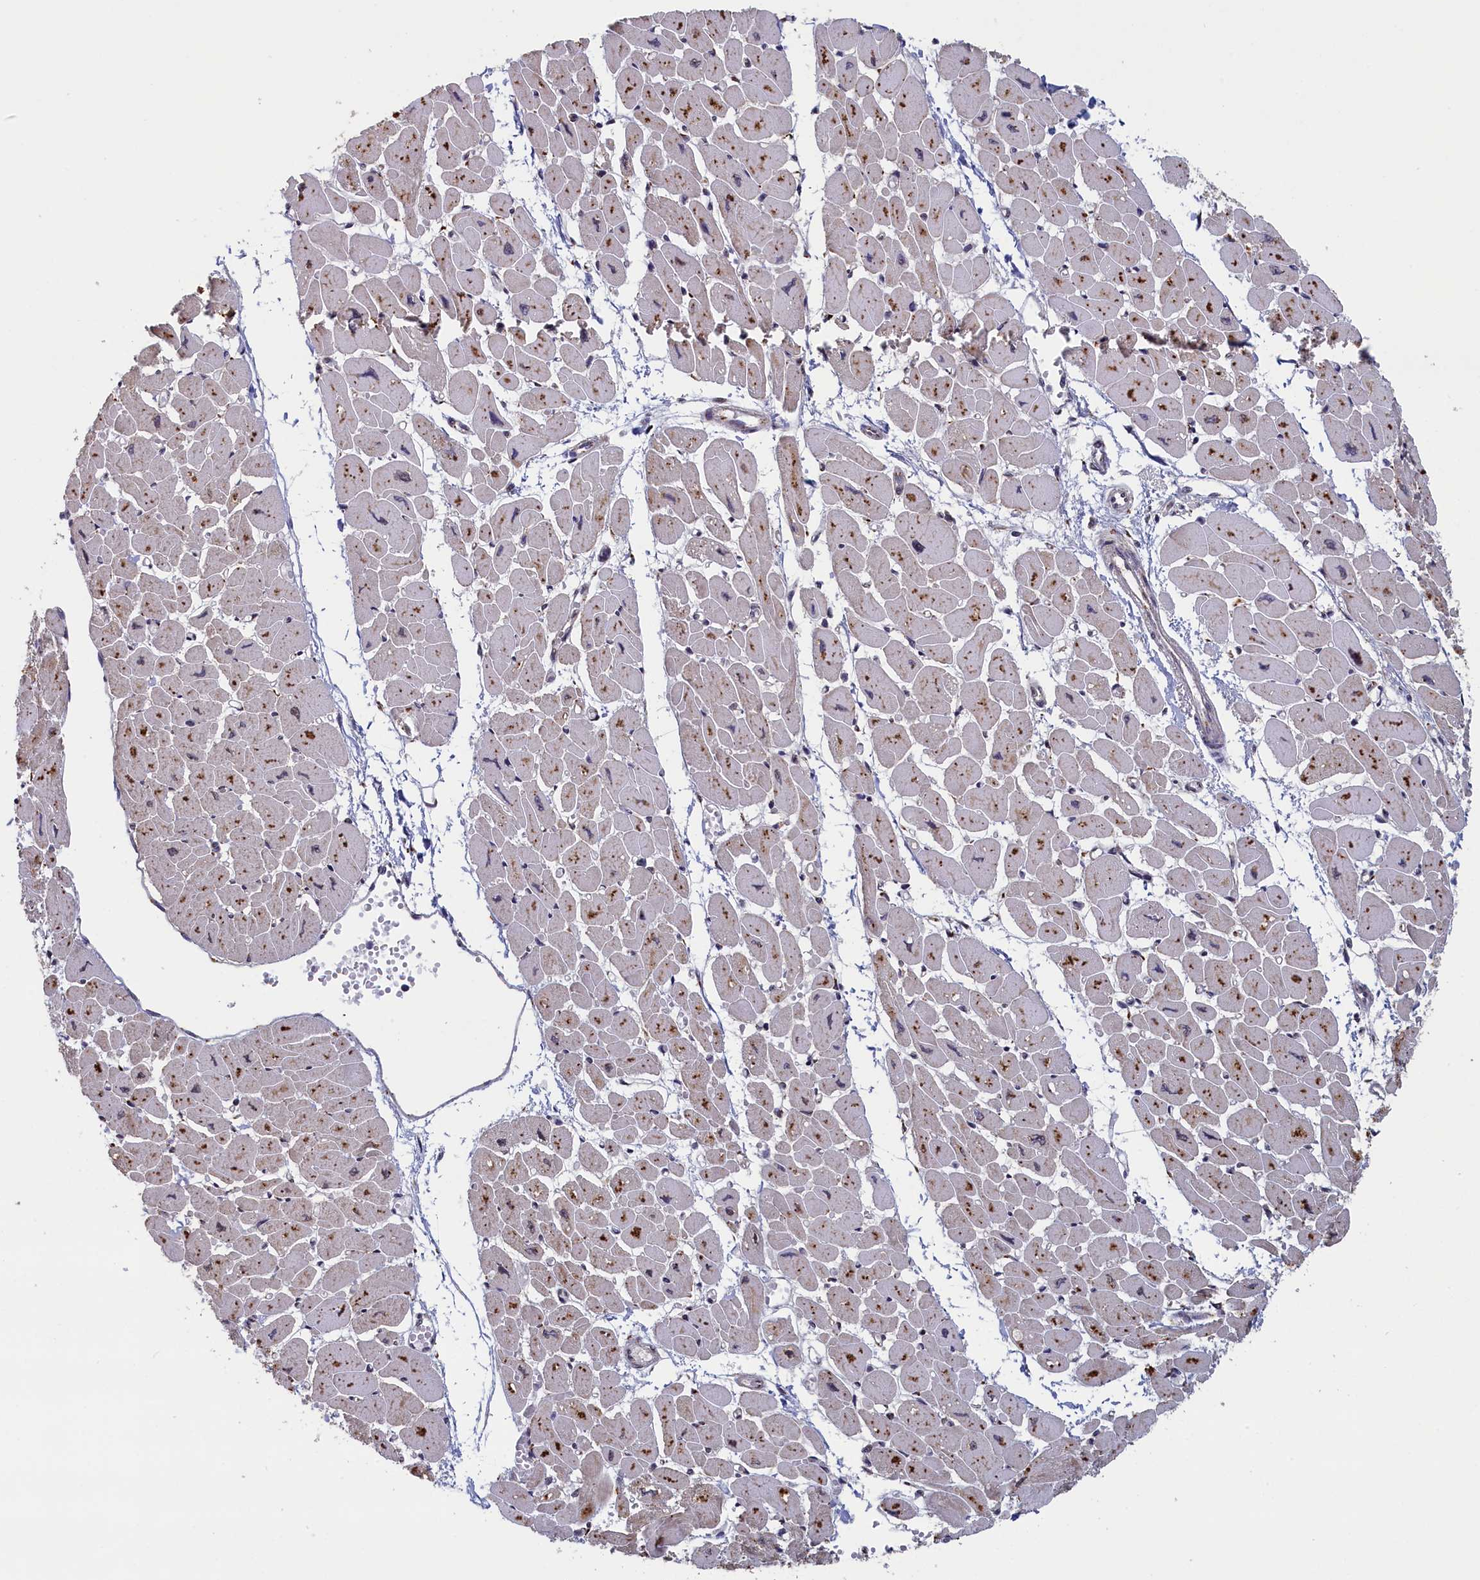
{"staining": {"intensity": "moderate", "quantity": "25%-75%", "location": "cytoplasmic/membranous,nuclear"}, "tissue": "heart muscle", "cell_type": "Cardiomyocytes", "image_type": "normal", "snomed": [{"axis": "morphology", "description": "Normal tissue, NOS"}, {"axis": "topography", "description": "Heart"}], "caption": "Immunohistochemical staining of normal human heart muscle exhibits medium levels of moderate cytoplasmic/membranous,nuclear expression in approximately 25%-75% of cardiomyocytes.", "gene": "PIGQ", "patient": {"sex": "female", "age": 54}}